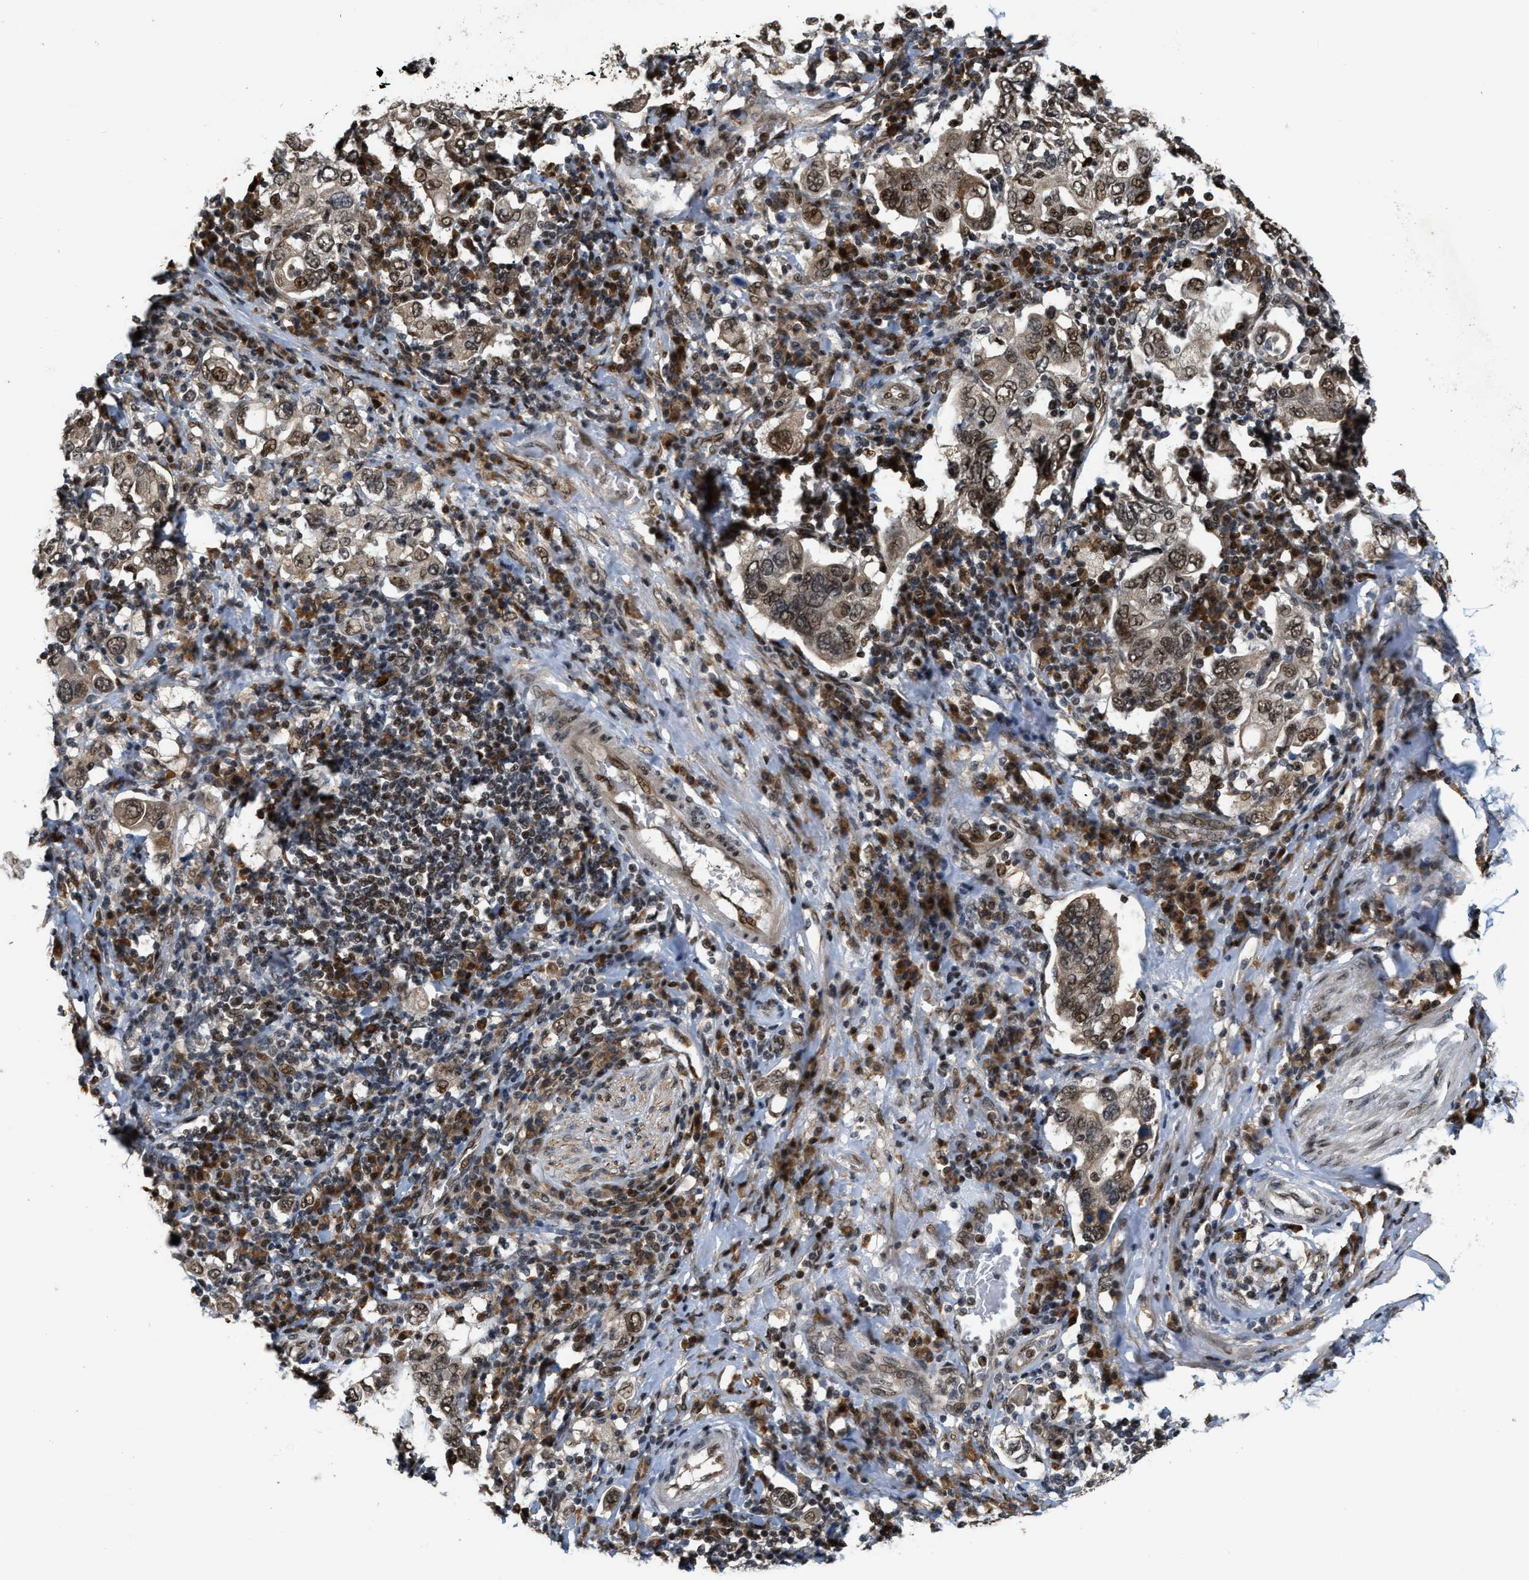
{"staining": {"intensity": "moderate", "quantity": ">75%", "location": "nuclear"}, "tissue": "stomach cancer", "cell_type": "Tumor cells", "image_type": "cancer", "snomed": [{"axis": "morphology", "description": "Adenocarcinoma, NOS"}, {"axis": "topography", "description": "Stomach, upper"}], "caption": "Protein staining demonstrates moderate nuclear positivity in about >75% of tumor cells in stomach cancer (adenocarcinoma).", "gene": "SERTAD2", "patient": {"sex": "male", "age": 62}}